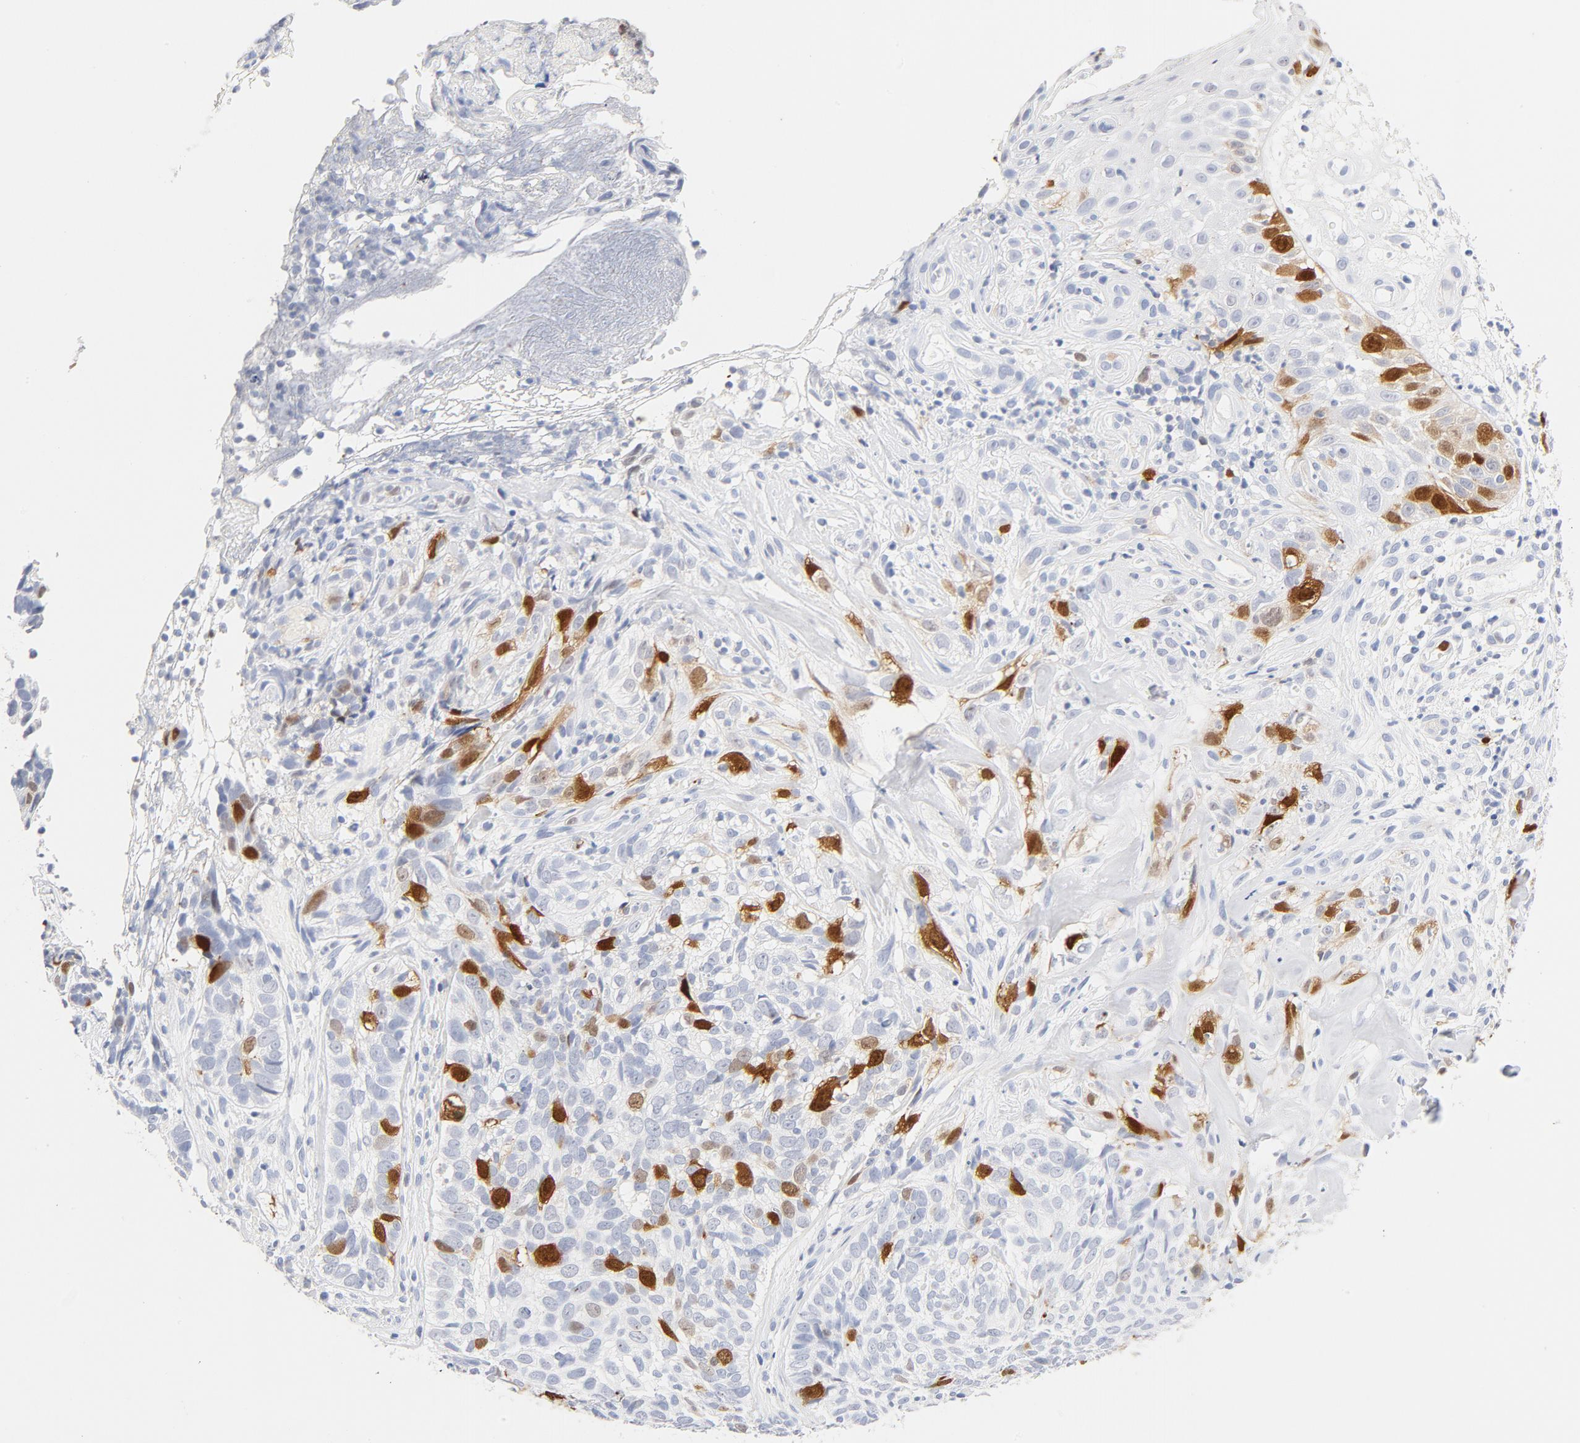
{"staining": {"intensity": "strong", "quantity": "25%-75%", "location": "nuclear"}, "tissue": "skin cancer", "cell_type": "Tumor cells", "image_type": "cancer", "snomed": [{"axis": "morphology", "description": "Basal cell carcinoma"}, {"axis": "topography", "description": "Skin"}], "caption": "Skin basal cell carcinoma tissue displays strong nuclear staining in about 25%-75% of tumor cells", "gene": "CDC20", "patient": {"sex": "male", "age": 72}}